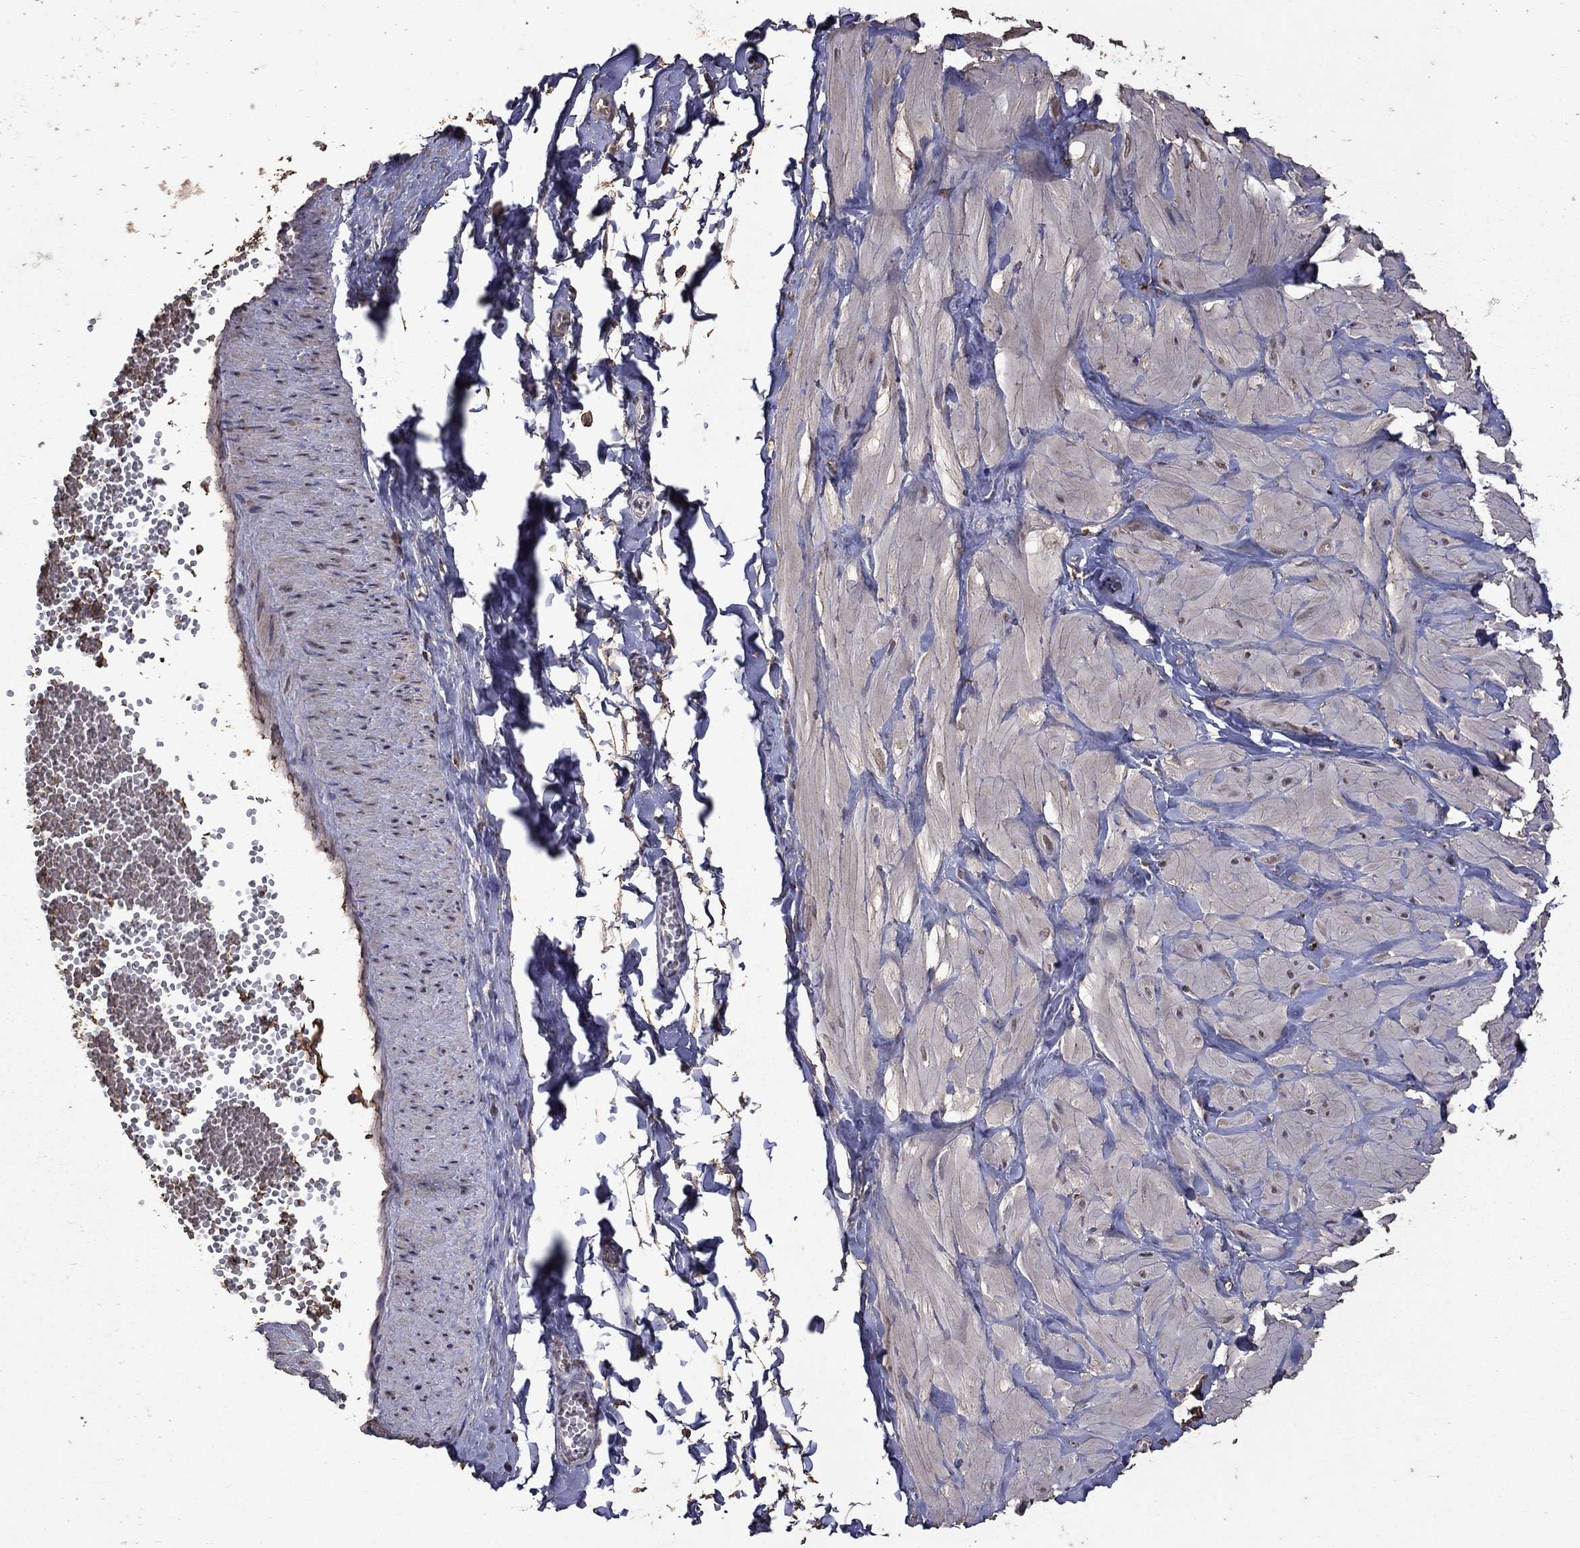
{"staining": {"intensity": "moderate", "quantity": "<25%", "location": "cytoplasmic/membranous"}, "tissue": "adipose tissue", "cell_type": "Adipocytes", "image_type": "normal", "snomed": [{"axis": "morphology", "description": "Normal tissue, NOS"}, {"axis": "topography", "description": "Smooth muscle"}, {"axis": "topography", "description": "Peripheral nerve tissue"}], "caption": "A micrograph of human adipose tissue stained for a protein reveals moderate cytoplasmic/membranous brown staining in adipocytes. (DAB = brown stain, brightfield microscopy at high magnification).", "gene": "SERPINA5", "patient": {"sex": "male", "age": 22}}